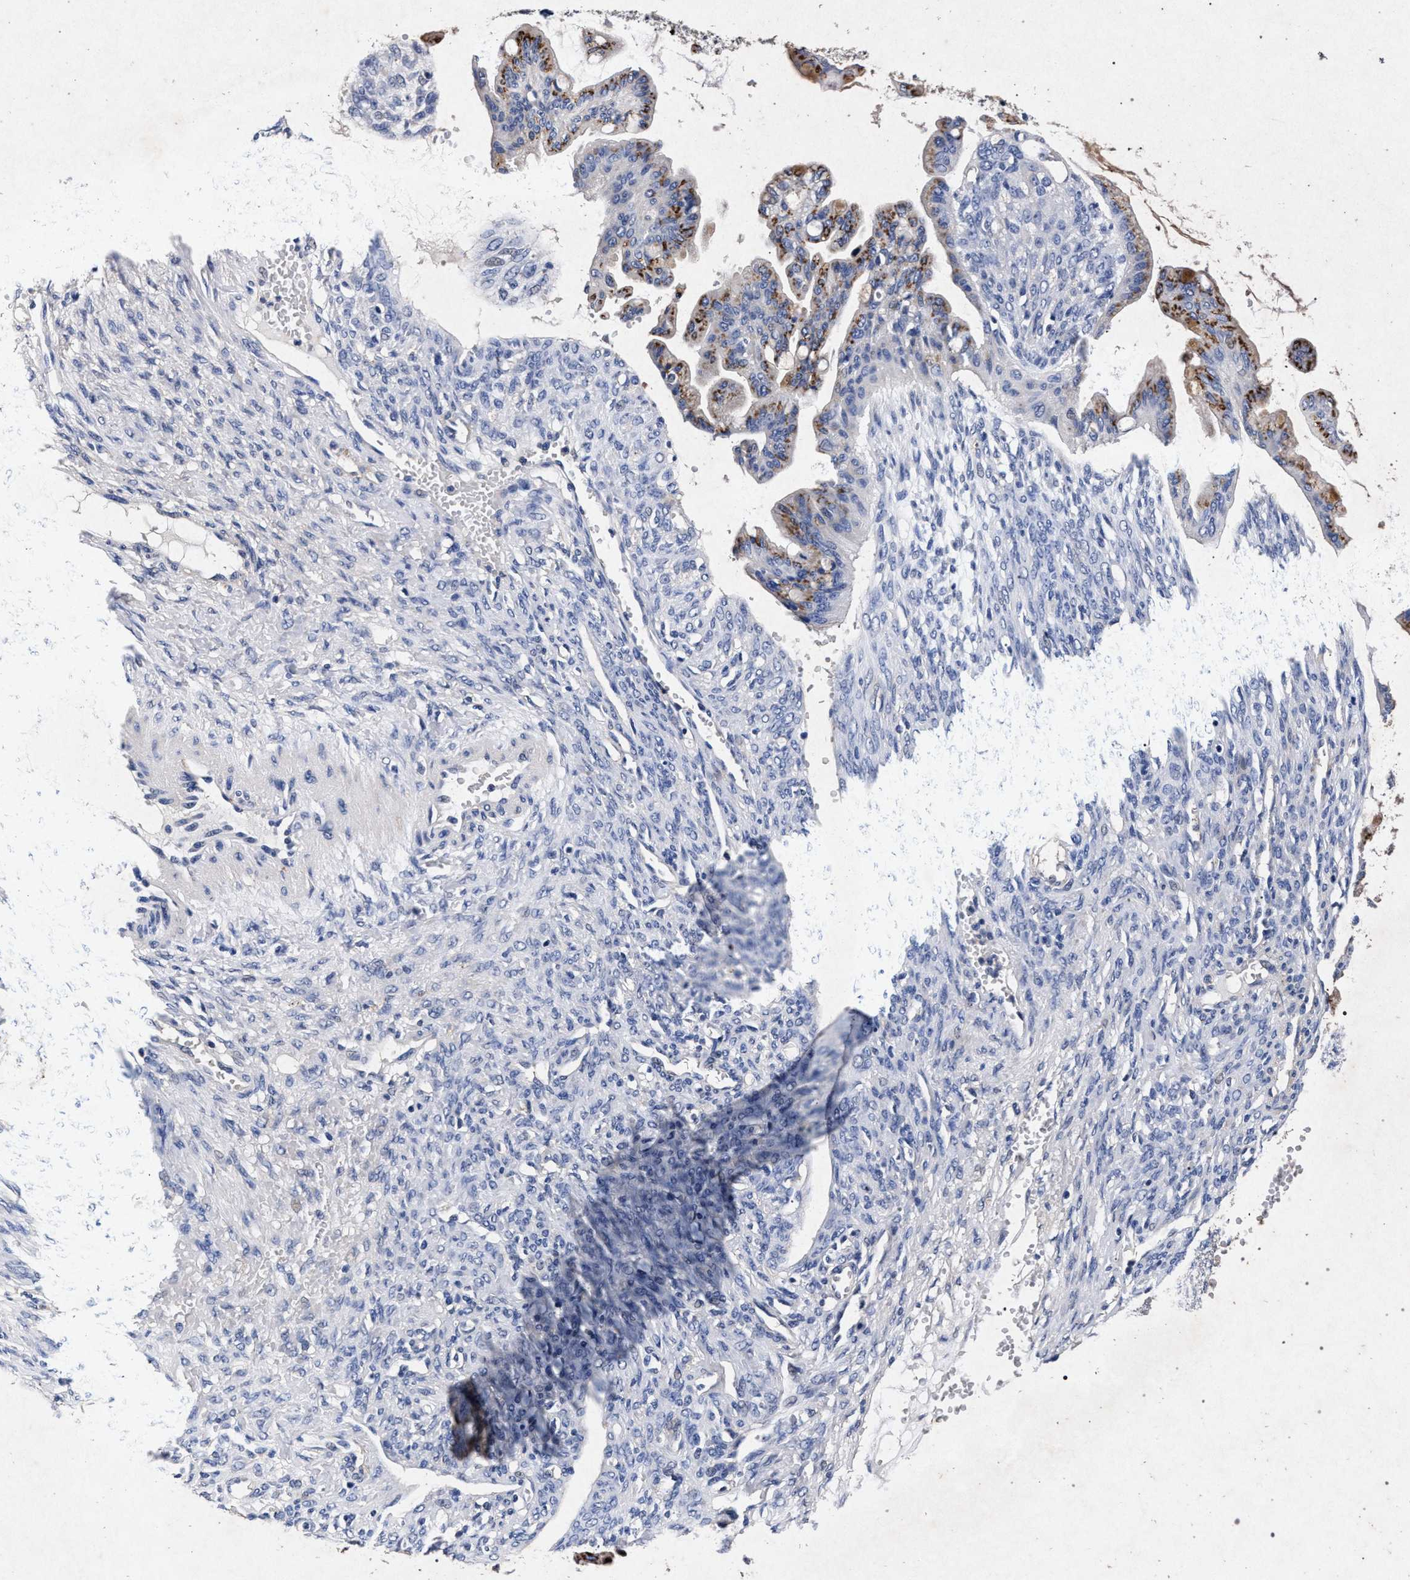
{"staining": {"intensity": "moderate", "quantity": ">75%", "location": "cytoplasmic/membranous"}, "tissue": "ovarian cancer", "cell_type": "Tumor cells", "image_type": "cancer", "snomed": [{"axis": "morphology", "description": "Cystadenocarcinoma, mucinous, NOS"}, {"axis": "topography", "description": "Ovary"}], "caption": "A medium amount of moderate cytoplasmic/membranous staining is identified in approximately >75% of tumor cells in mucinous cystadenocarcinoma (ovarian) tissue.", "gene": "ATP1A2", "patient": {"sex": "female", "age": 73}}